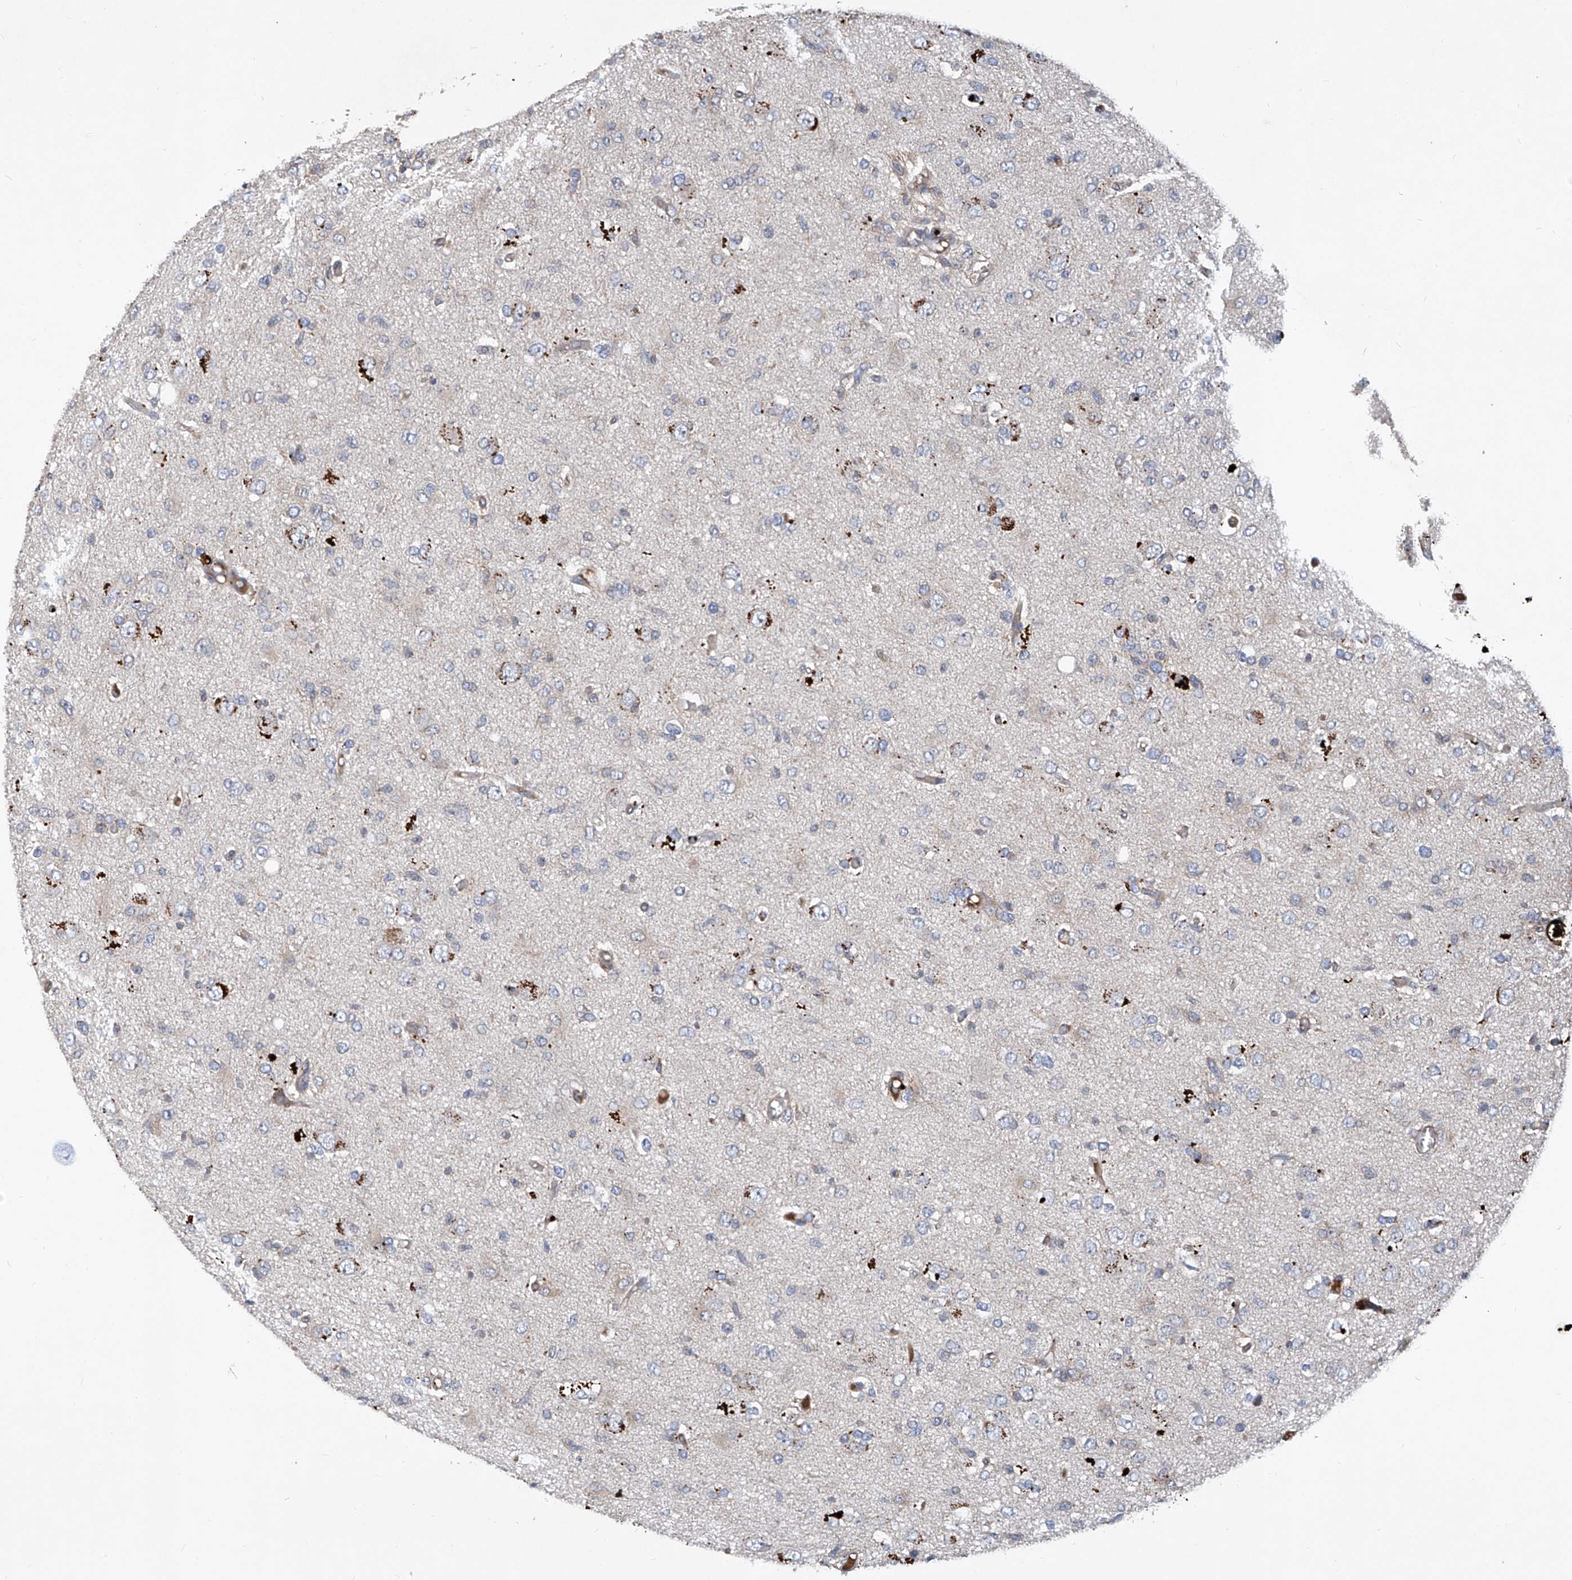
{"staining": {"intensity": "negative", "quantity": "none", "location": "none"}, "tissue": "glioma", "cell_type": "Tumor cells", "image_type": "cancer", "snomed": [{"axis": "morphology", "description": "Glioma, malignant, High grade"}, {"axis": "topography", "description": "Brain"}], "caption": "High magnification brightfield microscopy of glioma stained with DAB (brown) and counterstained with hematoxylin (blue): tumor cells show no significant positivity.", "gene": "ASCC3", "patient": {"sex": "female", "age": 59}}